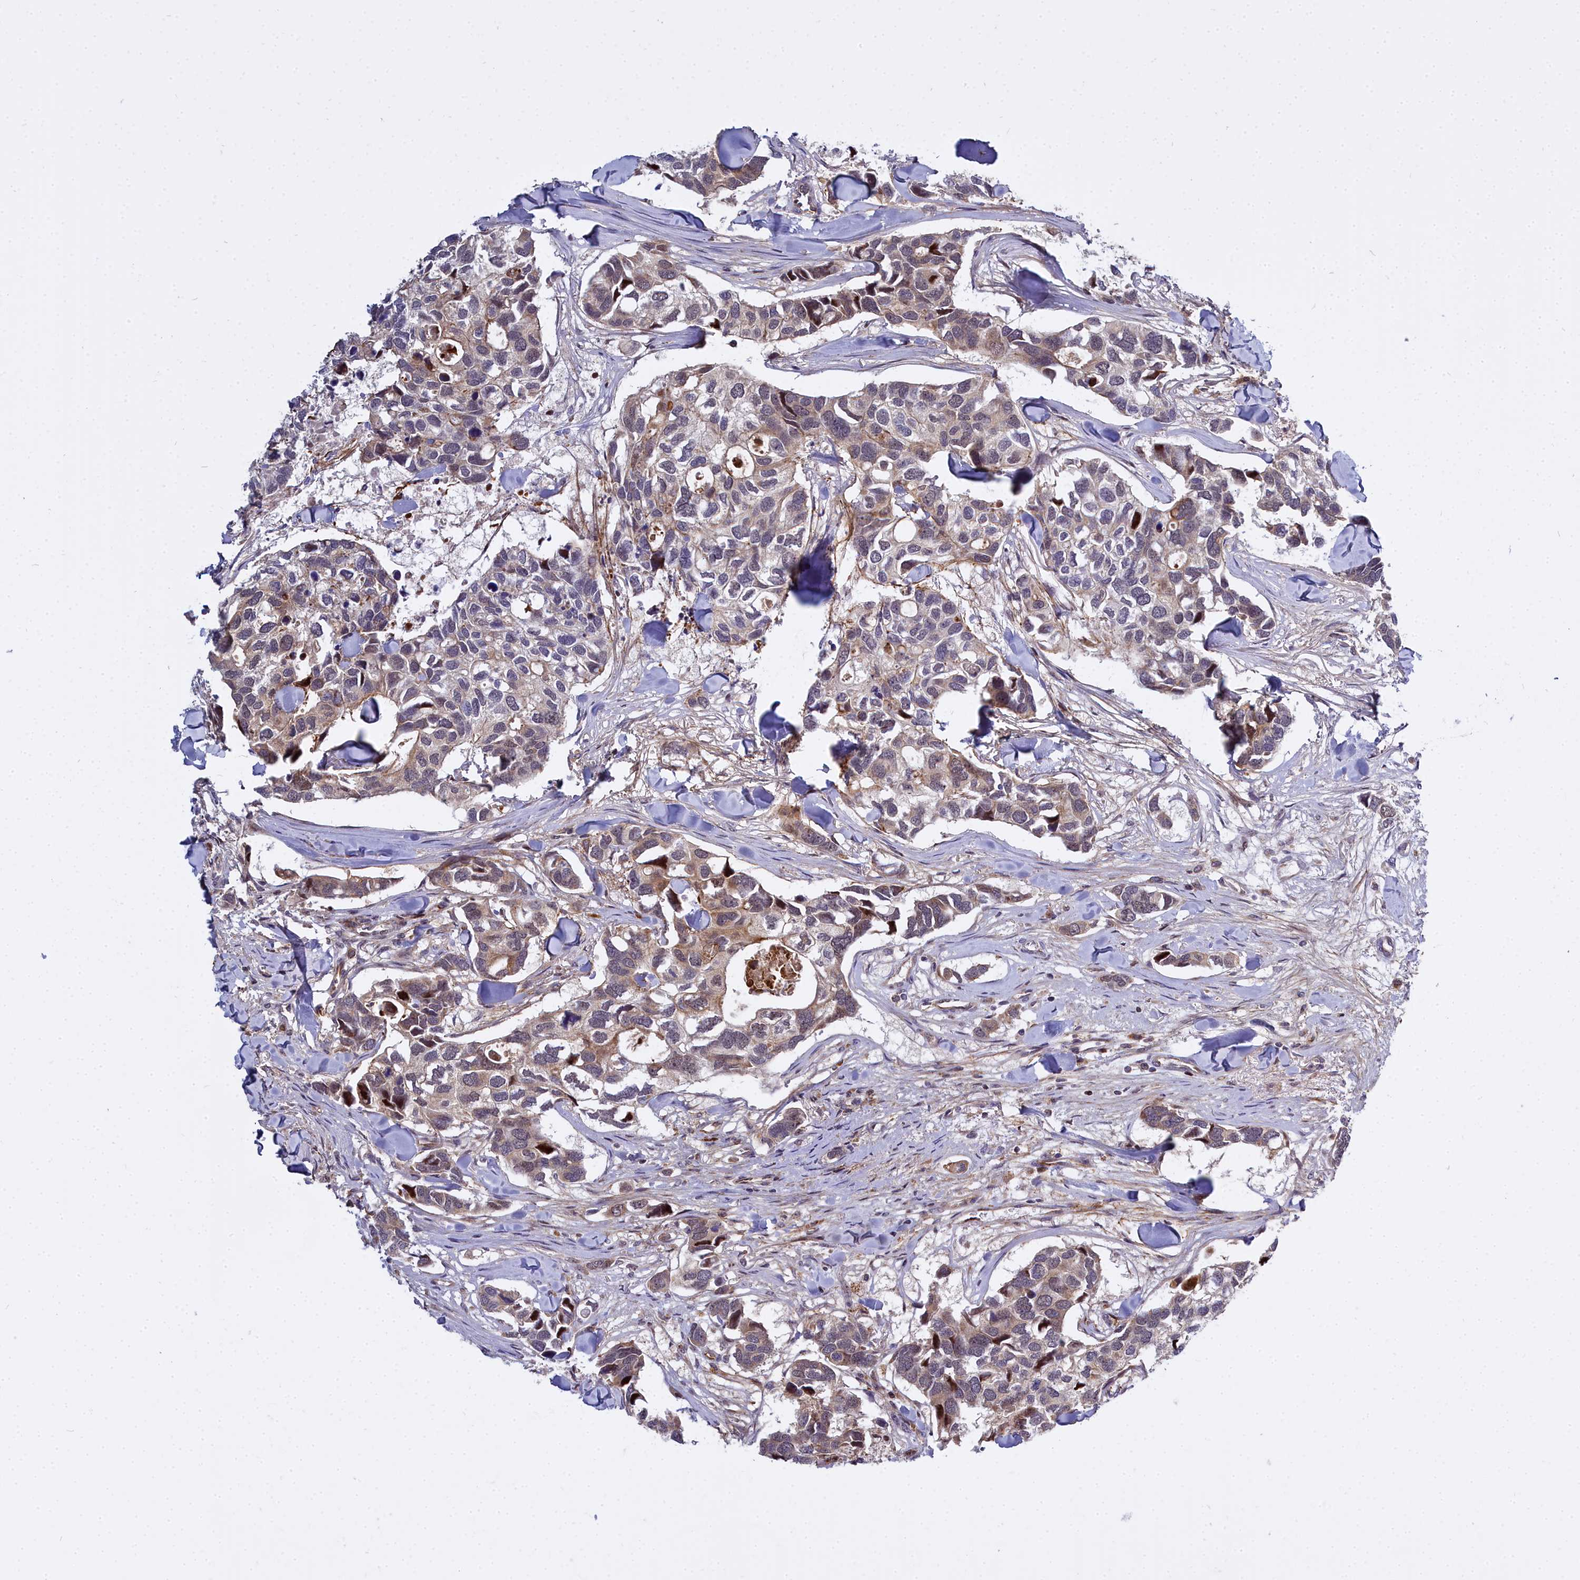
{"staining": {"intensity": "moderate", "quantity": "<25%", "location": "cytoplasmic/membranous,nuclear"}, "tissue": "breast cancer", "cell_type": "Tumor cells", "image_type": "cancer", "snomed": [{"axis": "morphology", "description": "Duct carcinoma"}, {"axis": "topography", "description": "Breast"}], "caption": "An image showing moderate cytoplasmic/membranous and nuclear expression in approximately <25% of tumor cells in breast cancer (intraductal carcinoma), as visualized by brown immunohistochemical staining.", "gene": "MRPS11", "patient": {"sex": "female", "age": 83}}